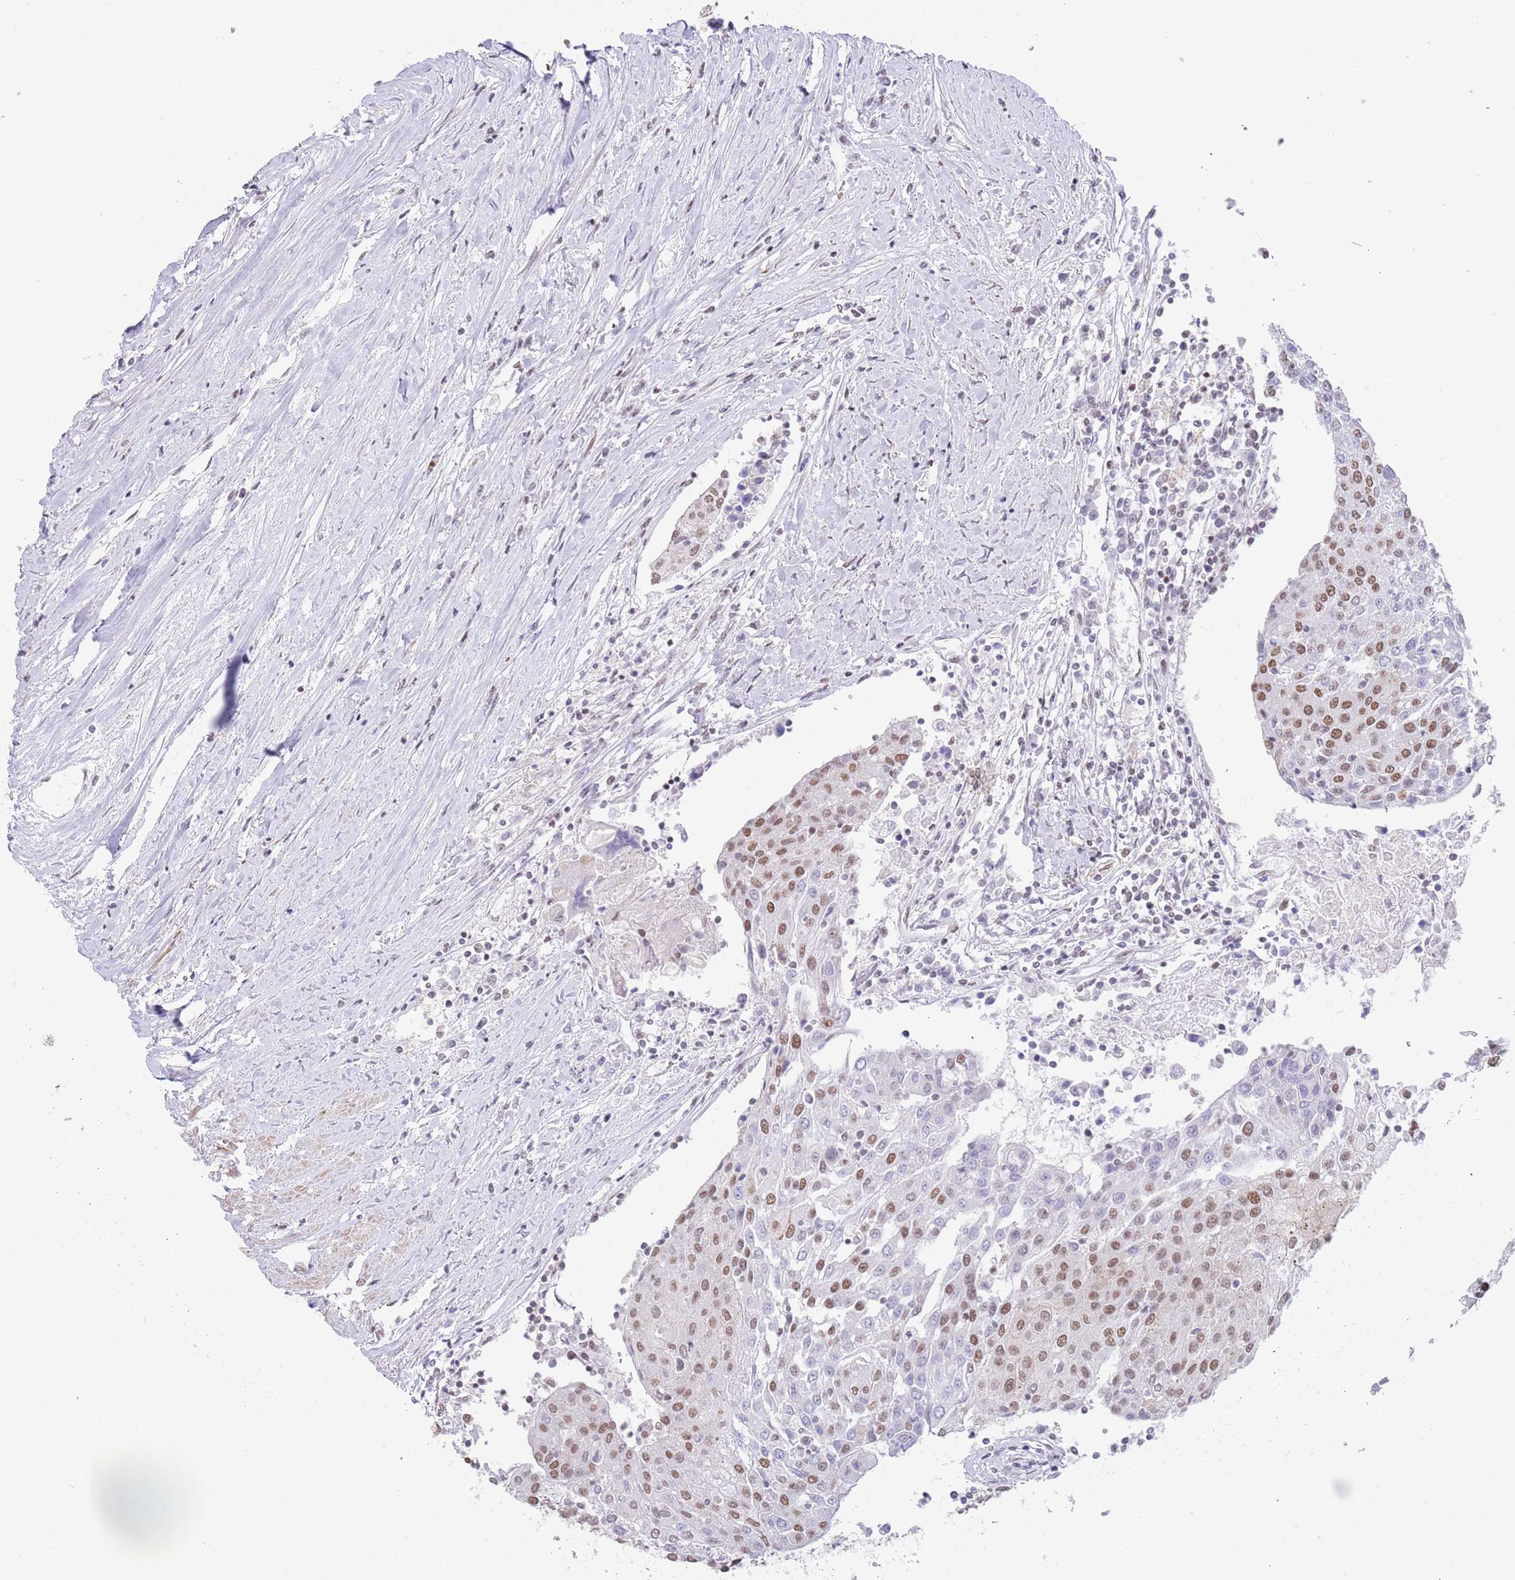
{"staining": {"intensity": "moderate", "quantity": ">75%", "location": "nuclear"}, "tissue": "urothelial cancer", "cell_type": "Tumor cells", "image_type": "cancer", "snomed": [{"axis": "morphology", "description": "Urothelial carcinoma, High grade"}, {"axis": "topography", "description": "Urinary bladder"}], "caption": "Moderate nuclear expression for a protein is seen in about >75% of tumor cells of urothelial carcinoma (high-grade) using immunohistochemistry (IHC).", "gene": "ZNF382", "patient": {"sex": "female", "age": 85}}